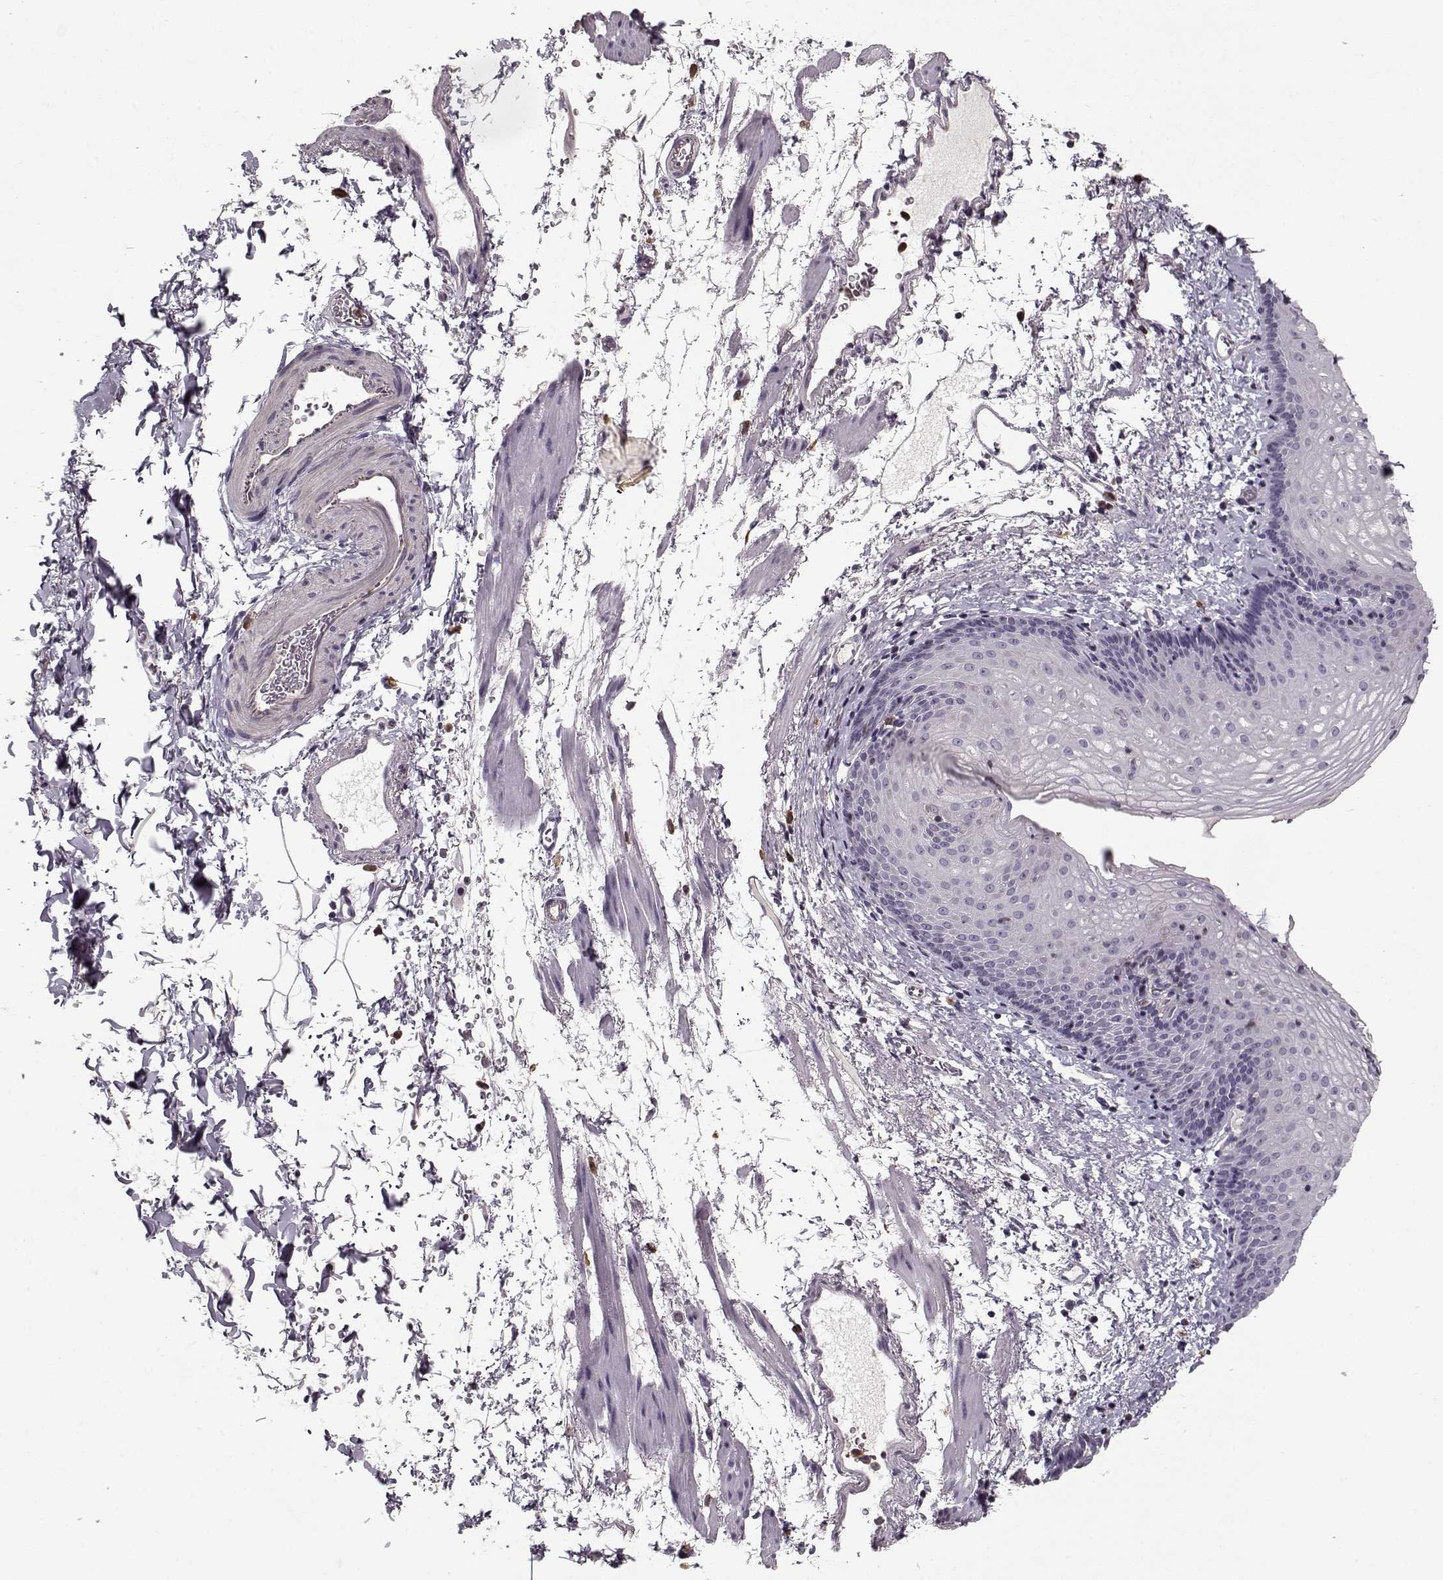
{"staining": {"intensity": "negative", "quantity": "none", "location": "none"}, "tissue": "esophagus", "cell_type": "Squamous epithelial cells", "image_type": "normal", "snomed": [{"axis": "morphology", "description": "Normal tissue, NOS"}, {"axis": "topography", "description": "Esophagus"}], "caption": "The micrograph demonstrates no staining of squamous epithelial cells in benign esophagus.", "gene": "UNC13D", "patient": {"sex": "female", "age": 64}}